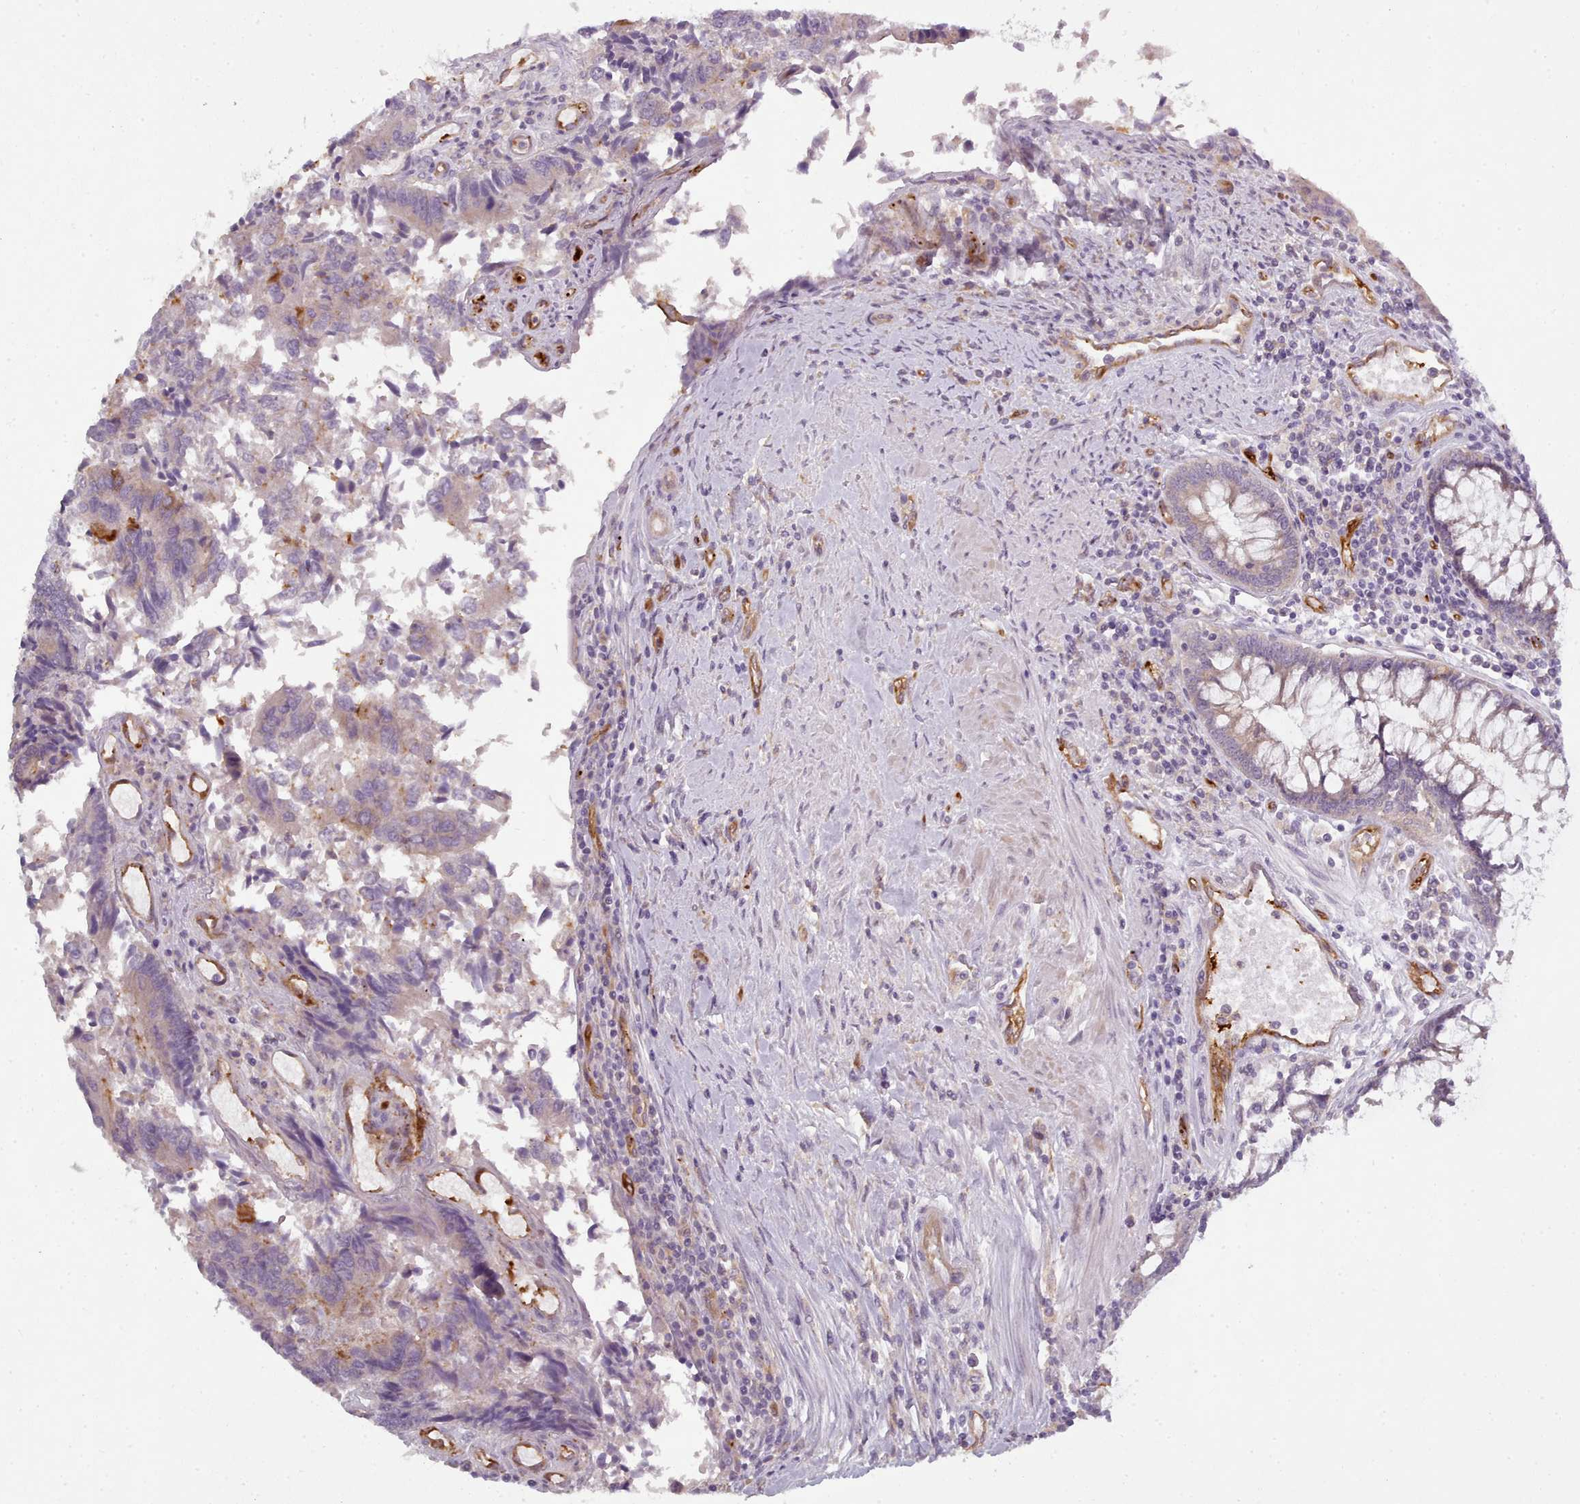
{"staining": {"intensity": "weak", "quantity": "<25%", "location": "cytoplasmic/membranous"}, "tissue": "colorectal cancer", "cell_type": "Tumor cells", "image_type": "cancer", "snomed": [{"axis": "morphology", "description": "Adenocarcinoma, NOS"}, {"axis": "topography", "description": "Colon"}], "caption": "IHC photomicrograph of neoplastic tissue: human colorectal adenocarcinoma stained with DAB displays no significant protein positivity in tumor cells.", "gene": "CD300LF", "patient": {"sex": "female", "age": 67}}